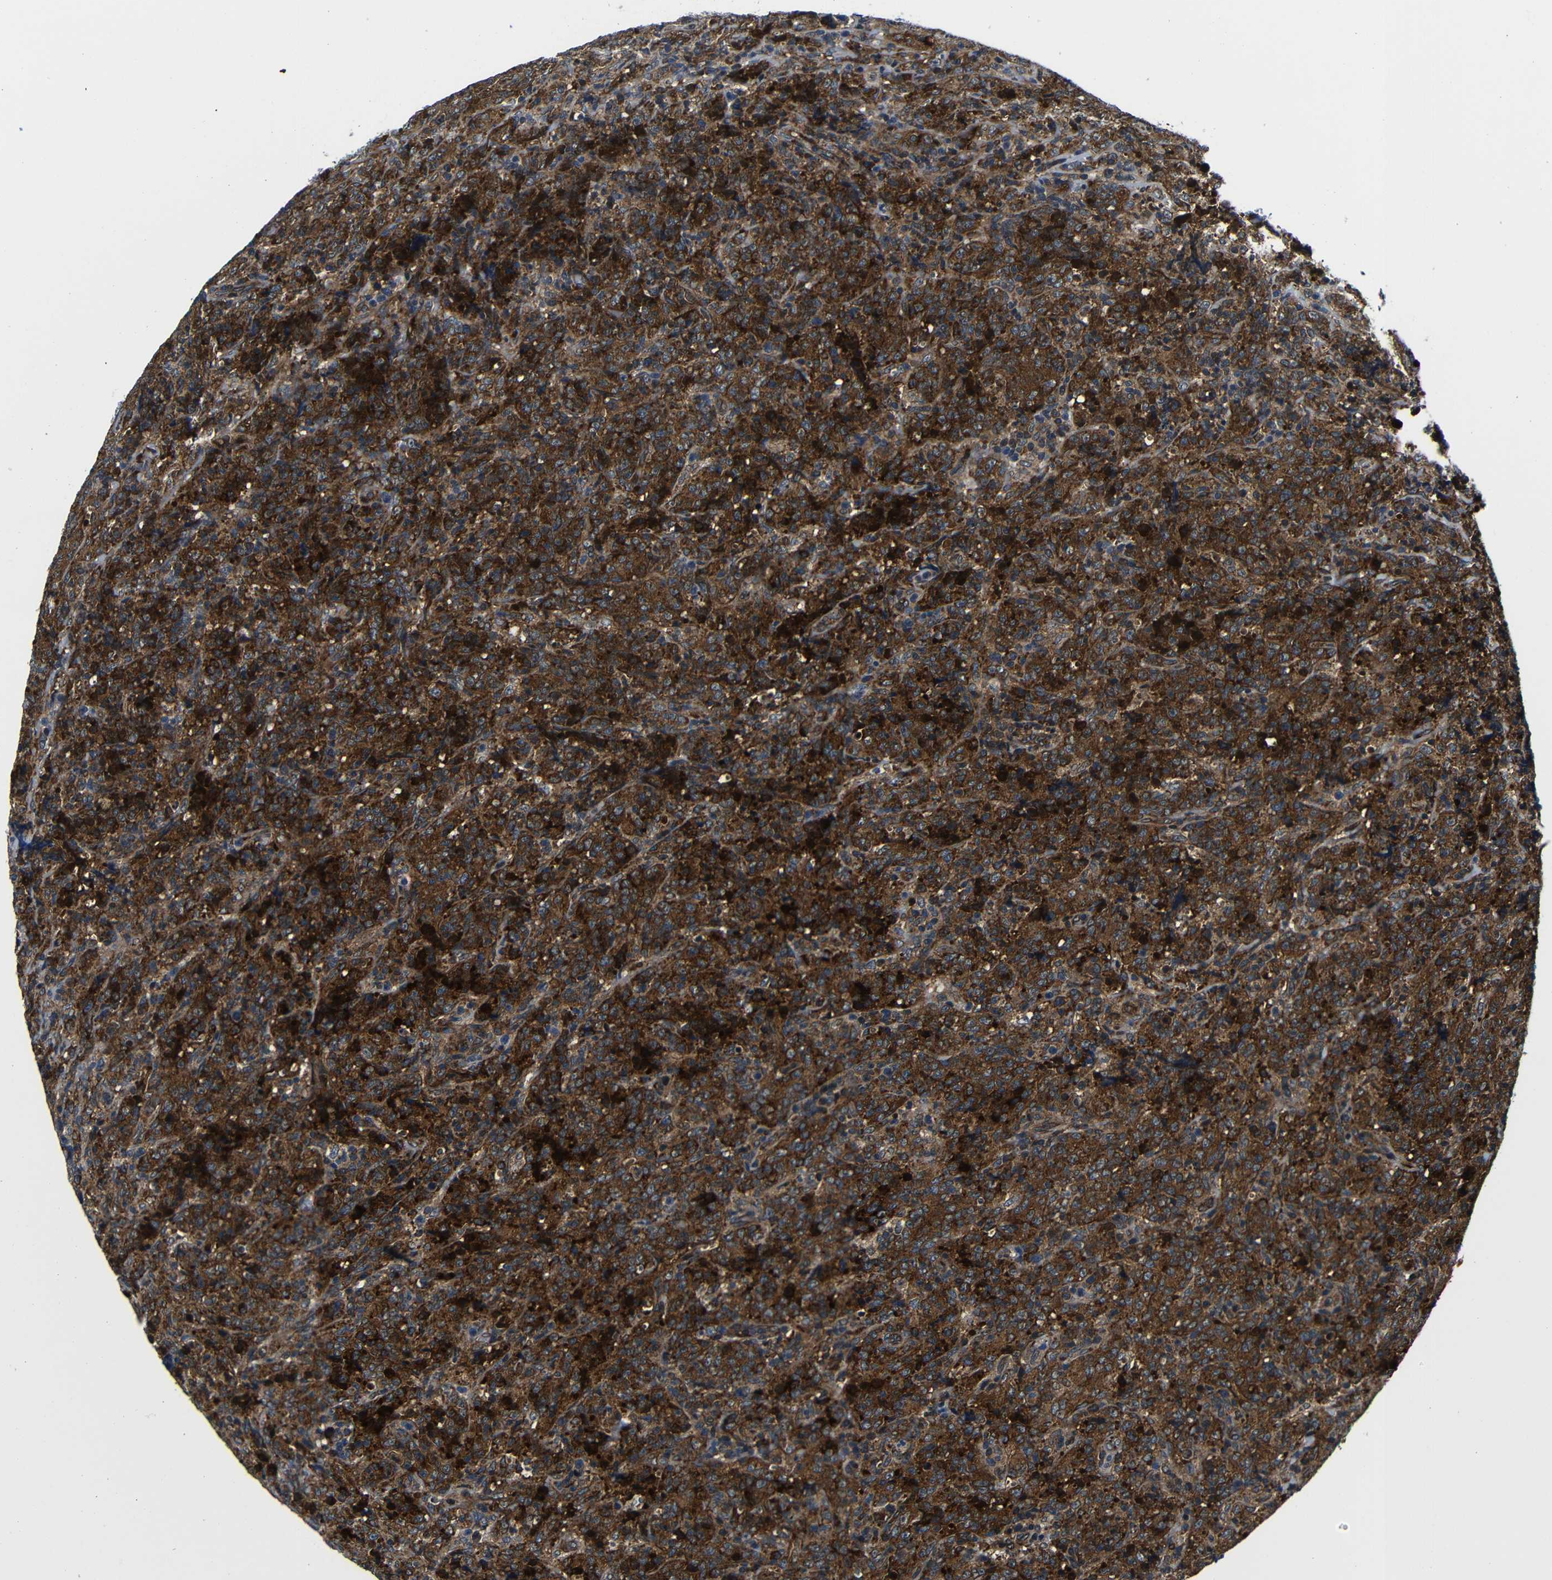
{"staining": {"intensity": "strong", "quantity": ">75%", "location": "cytoplasmic/membranous"}, "tissue": "lymphoma", "cell_type": "Tumor cells", "image_type": "cancer", "snomed": [{"axis": "morphology", "description": "Malignant lymphoma, non-Hodgkin's type, High grade"}, {"axis": "topography", "description": "Tonsil"}], "caption": "High-grade malignant lymphoma, non-Hodgkin's type stained for a protein reveals strong cytoplasmic/membranous positivity in tumor cells.", "gene": "ABCE1", "patient": {"sex": "female", "age": 36}}